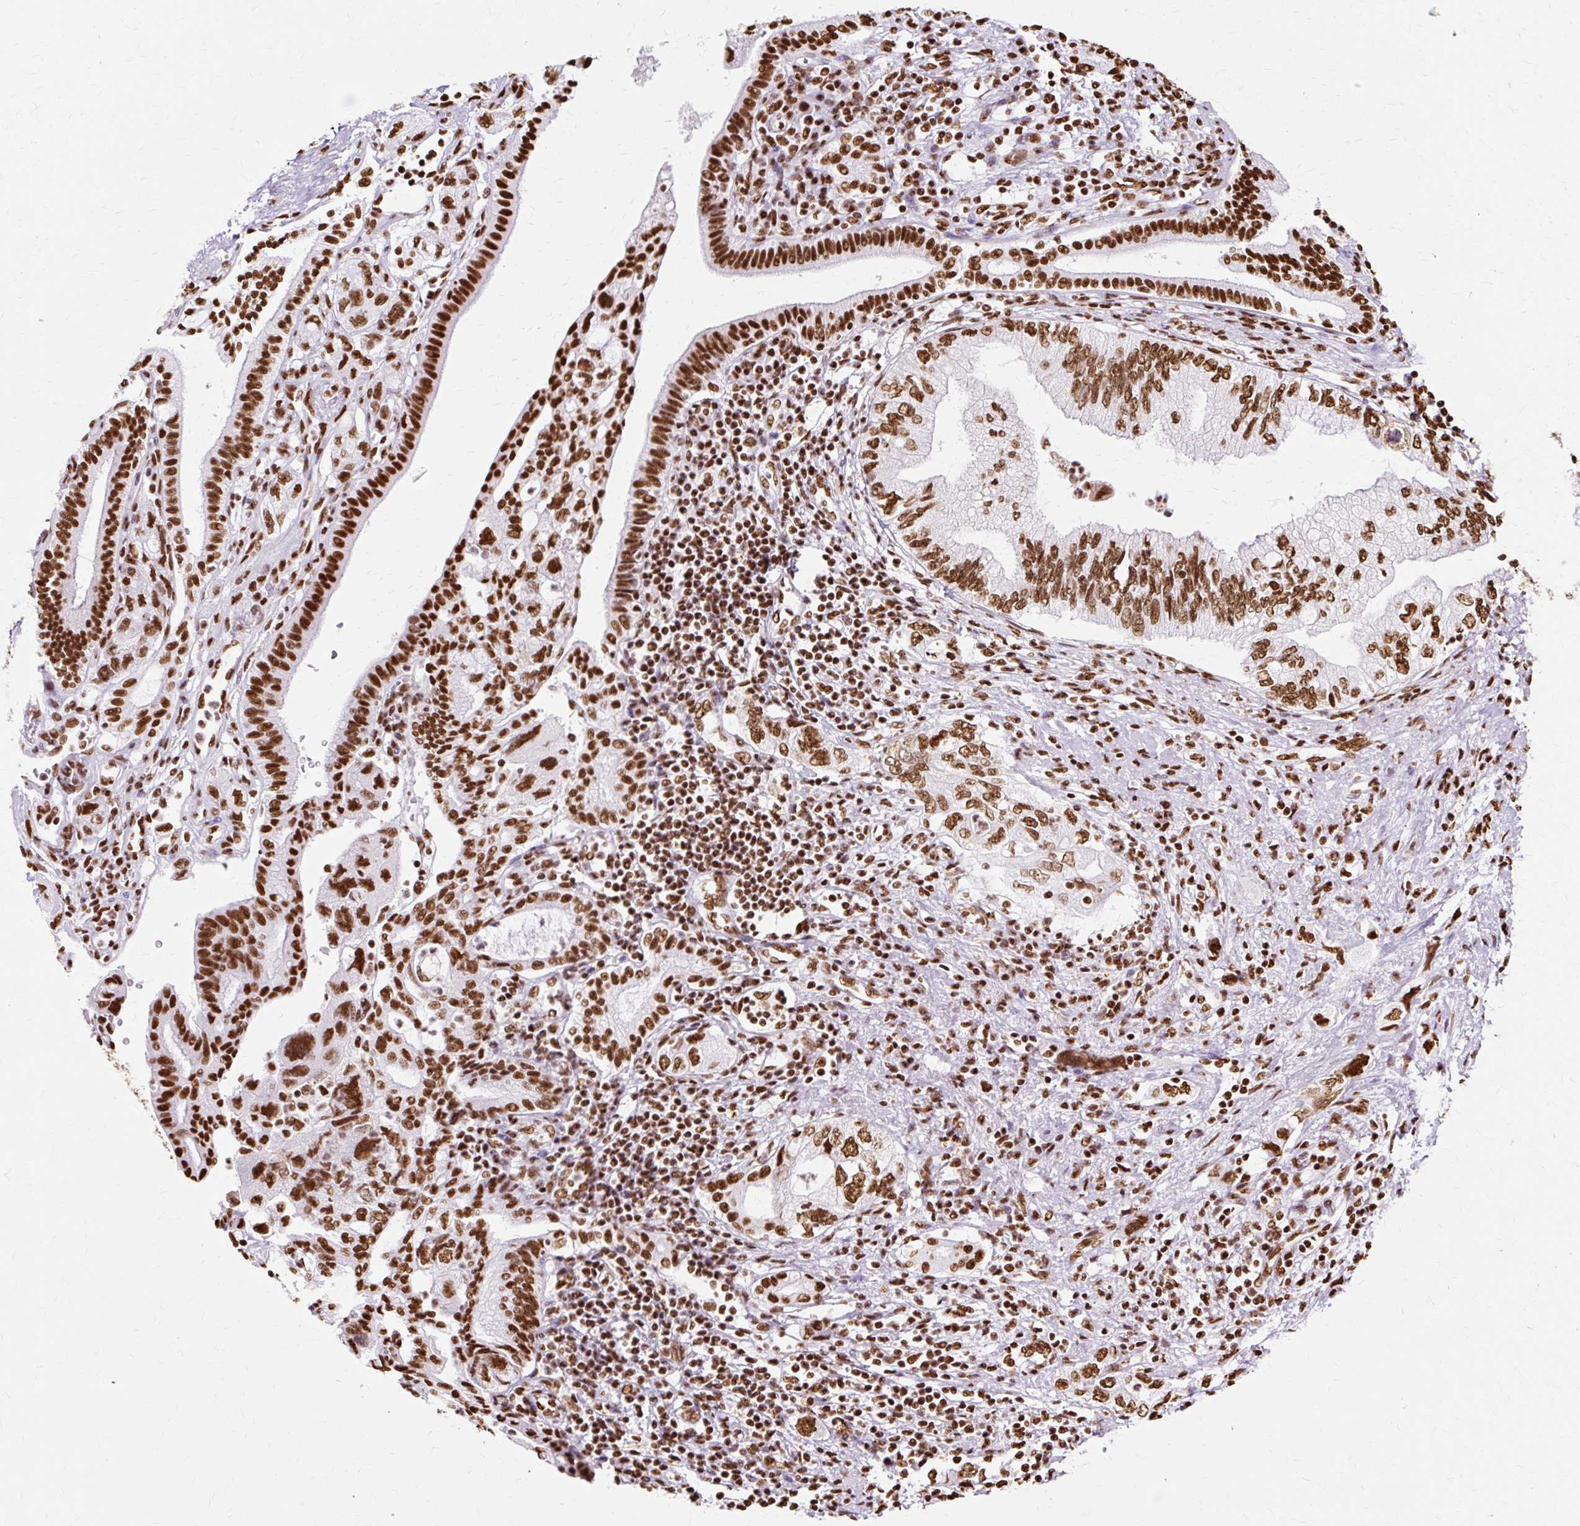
{"staining": {"intensity": "strong", "quantity": ">75%", "location": "nuclear"}, "tissue": "pancreatic cancer", "cell_type": "Tumor cells", "image_type": "cancer", "snomed": [{"axis": "morphology", "description": "Adenocarcinoma, NOS"}, {"axis": "topography", "description": "Pancreas"}], "caption": "Pancreatic cancer (adenocarcinoma) was stained to show a protein in brown. There is high levels of strong nuclear expression in approximately >75% of tumor cells.", "gene": "XRCC6", "patient": {"sex": "female", "age": 73}}